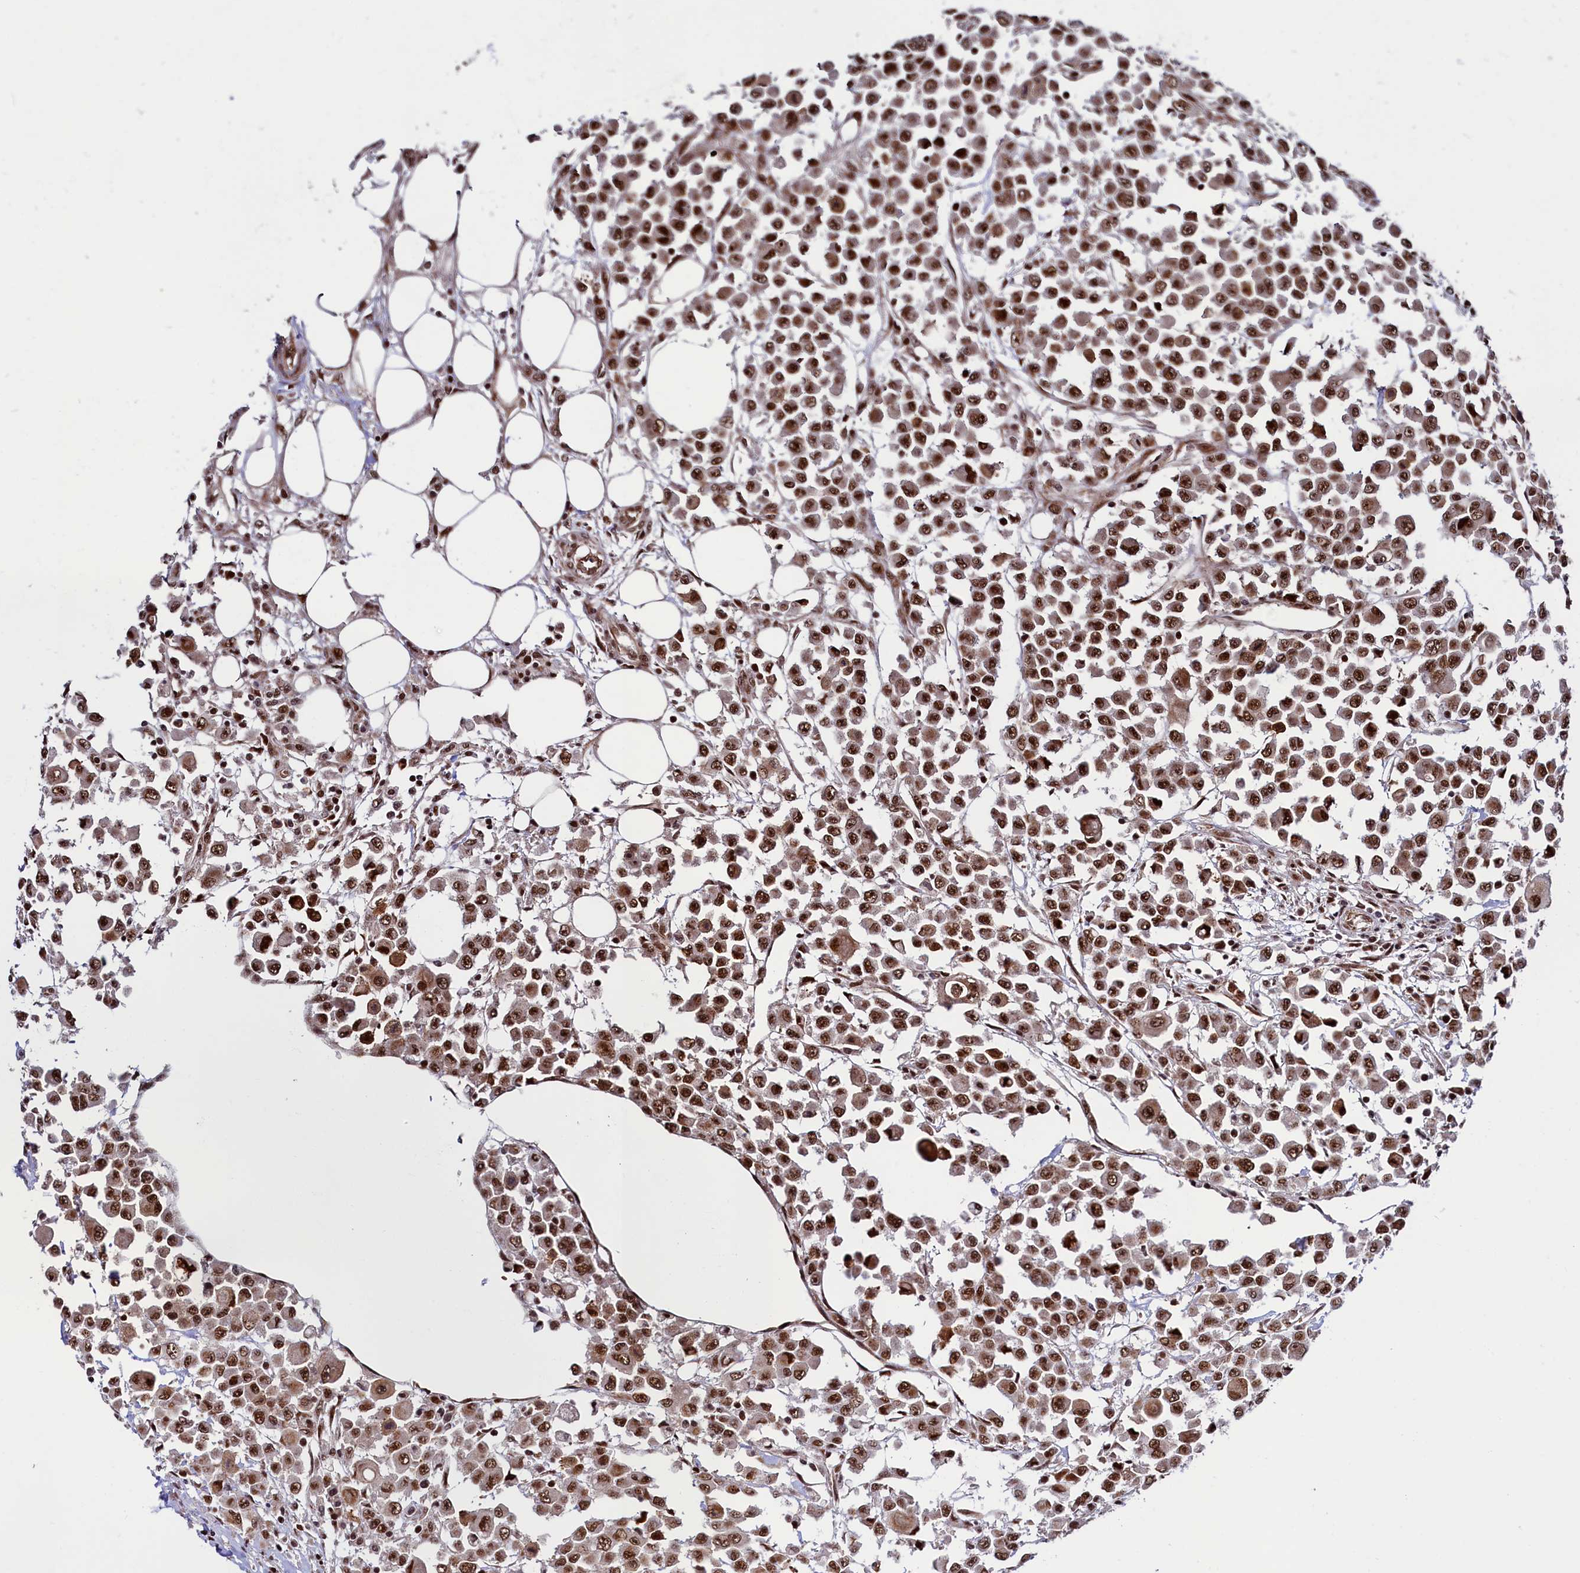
{"staining": {"intensity": "moderate", "quantity": ">75%", "location": "nuclear"}, "tissue": "colorectal cancer", "cell_type": "Tumor cells", "image_type": "cancer", "snomed": [{"axis": "morphology", "description": "Adenocarcinoma, NOS"}, {"axis": "topography", "description": "Colon"}], "caption": "Protein expression analysis of human colorectal cancer reveals moderate nuclear positivity in about >75% of tumor cells. Ihc stains the protein in brown and the nuclei are stained blue.", "gene": "LEO1", "patient": {"sex": "male", "age": 51}}